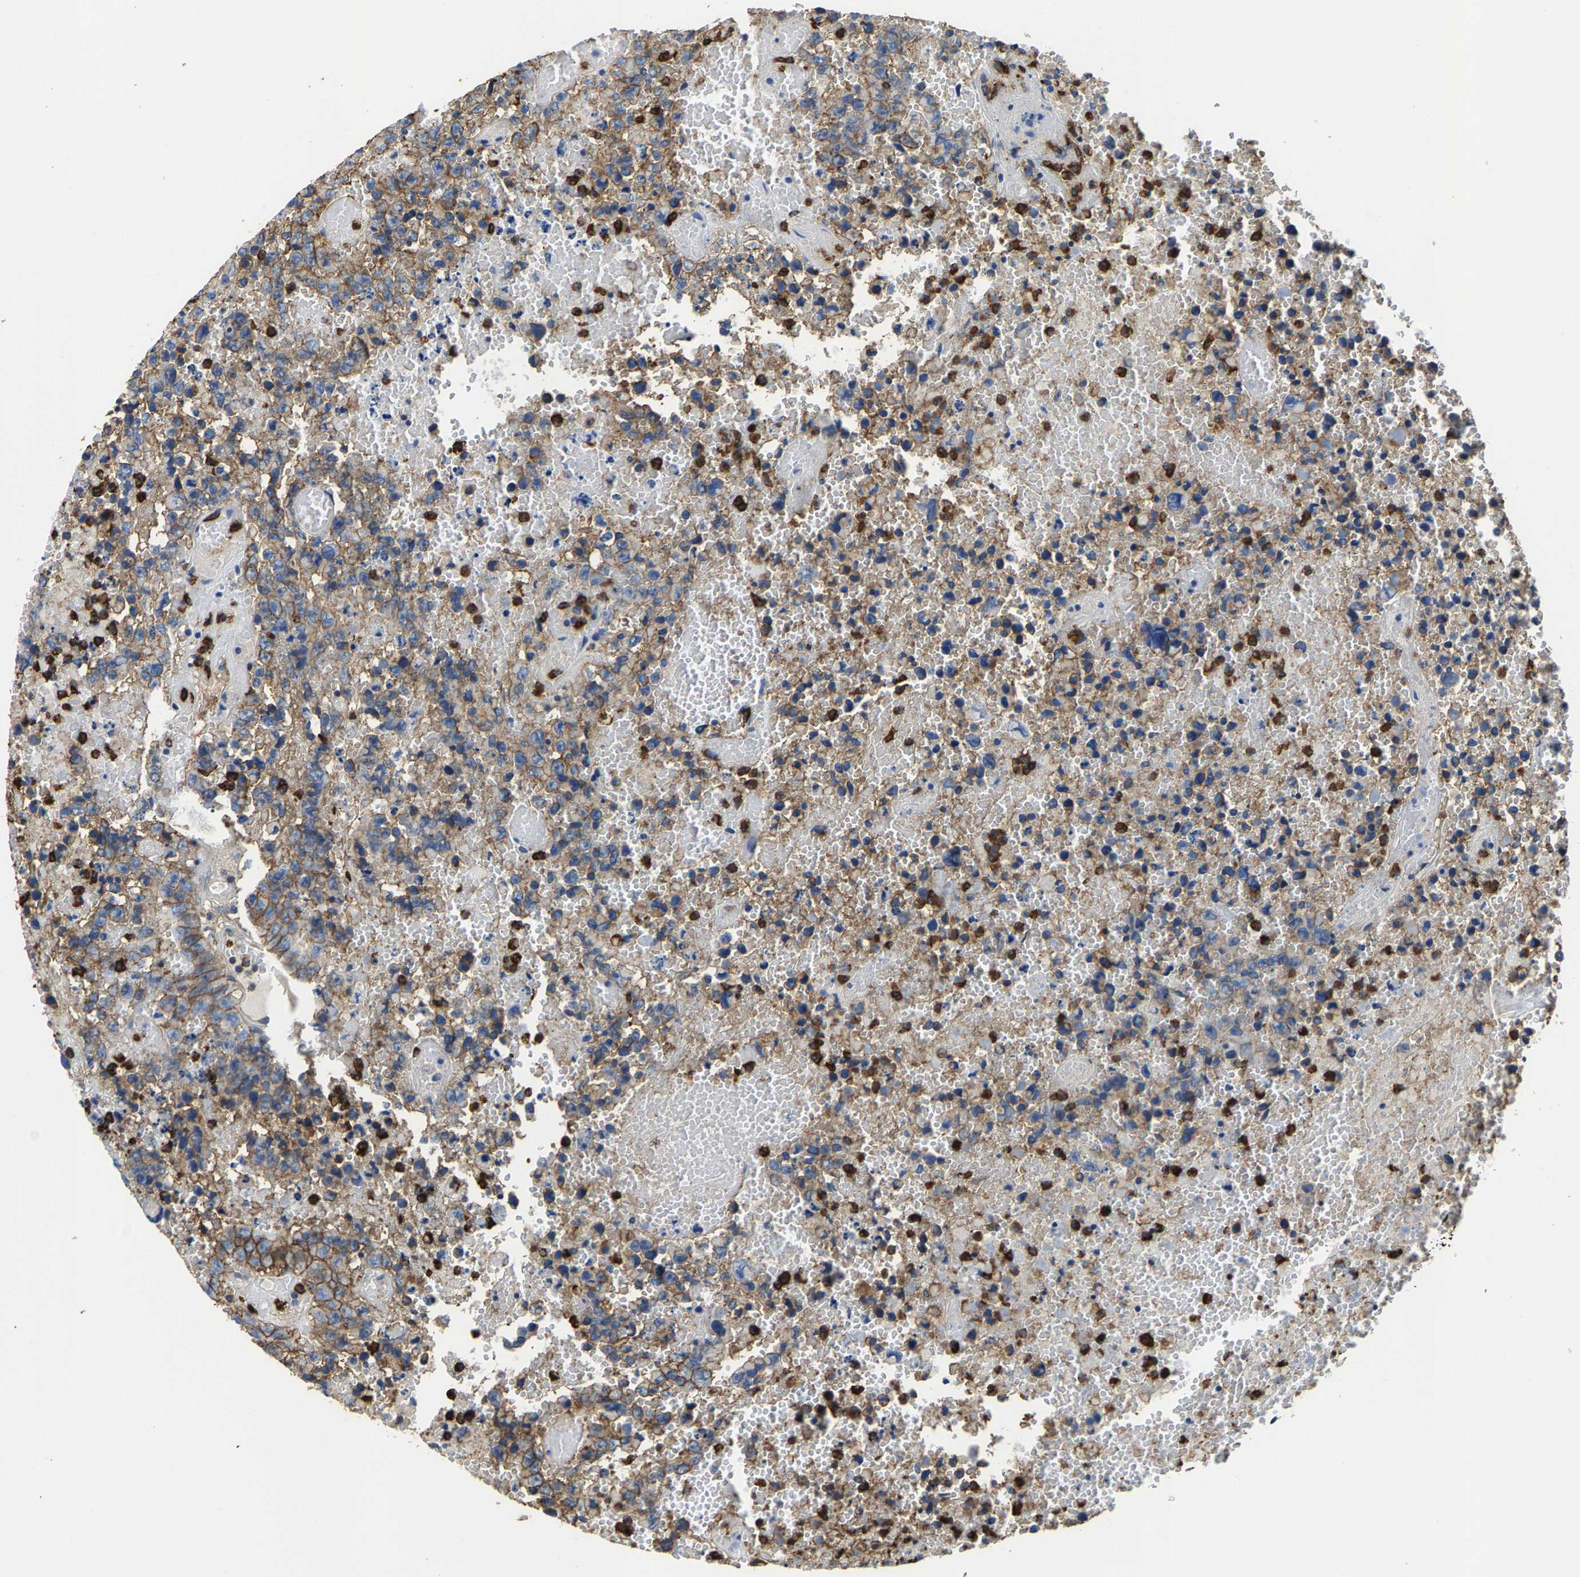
{"staining": {"intensity": "moderate", "quantity": "25%-75%", "location": "cytoplasmic/membranous"}, "tissue": "testis cancer", "cell_type": "Tumor cells", "image_type": "cancer", "snomed": [{"axis": "morphology", "description": "Carcinoma, Embryonal, NOS"}, {"axis": "topography", "description": "Testis"}], "caption": "Protein expression analysis of human embryonal carcinoma (testis) reveals moderate cytoplasmic/membranous expression in about 25%-75% of tumor cells. (IHC, brightfield microscopy, high magnification).", "gene": "TRAF6", "patient": {"sex": "male", "age": 25}}